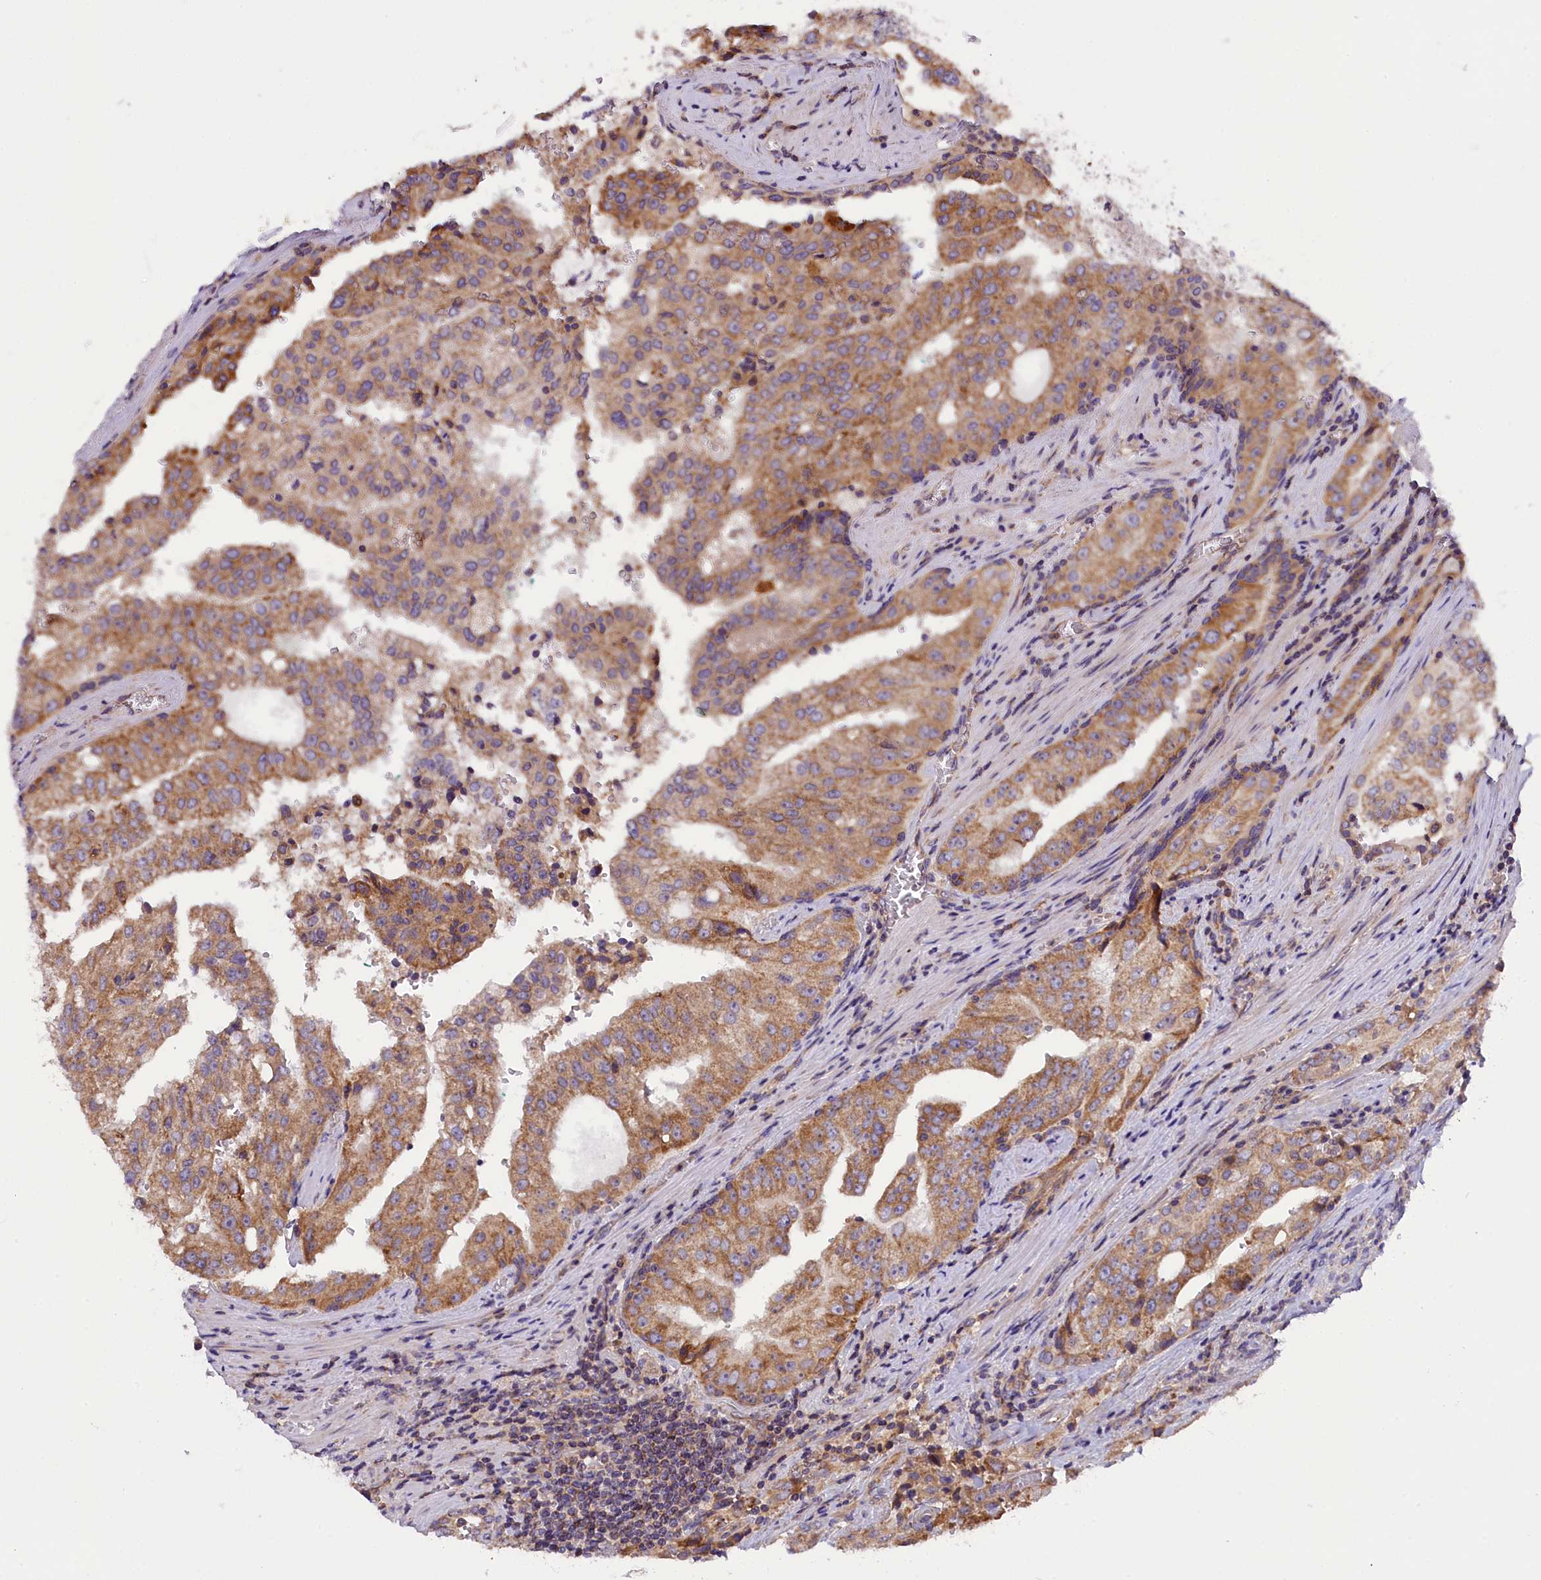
{"staining": {"intensity": "moderate", "quantity": "25%-75%", "location": "cytoplasmic/membranous"}, "tissue": "prostate cancer", "cell_type": "Tumor cells", "image_type": "cancer", "snomed": [{"axis": "morphology", "description": "Adenocarcinoma, High grade"}, {"axis": "topography", "description": "Prostate"}], "caption": "Moderate cytoplasmic/membranous protein staining is seen in about 25%-75% of tumor cells in high-grade adenocarcinoma (prostate). (DAB (3,3'-diaminobenzidine) IHC with brightfield microscopy, high magnification).", "gene": "DNAJB9", "patient": {"sex": "male", "age": 68}}